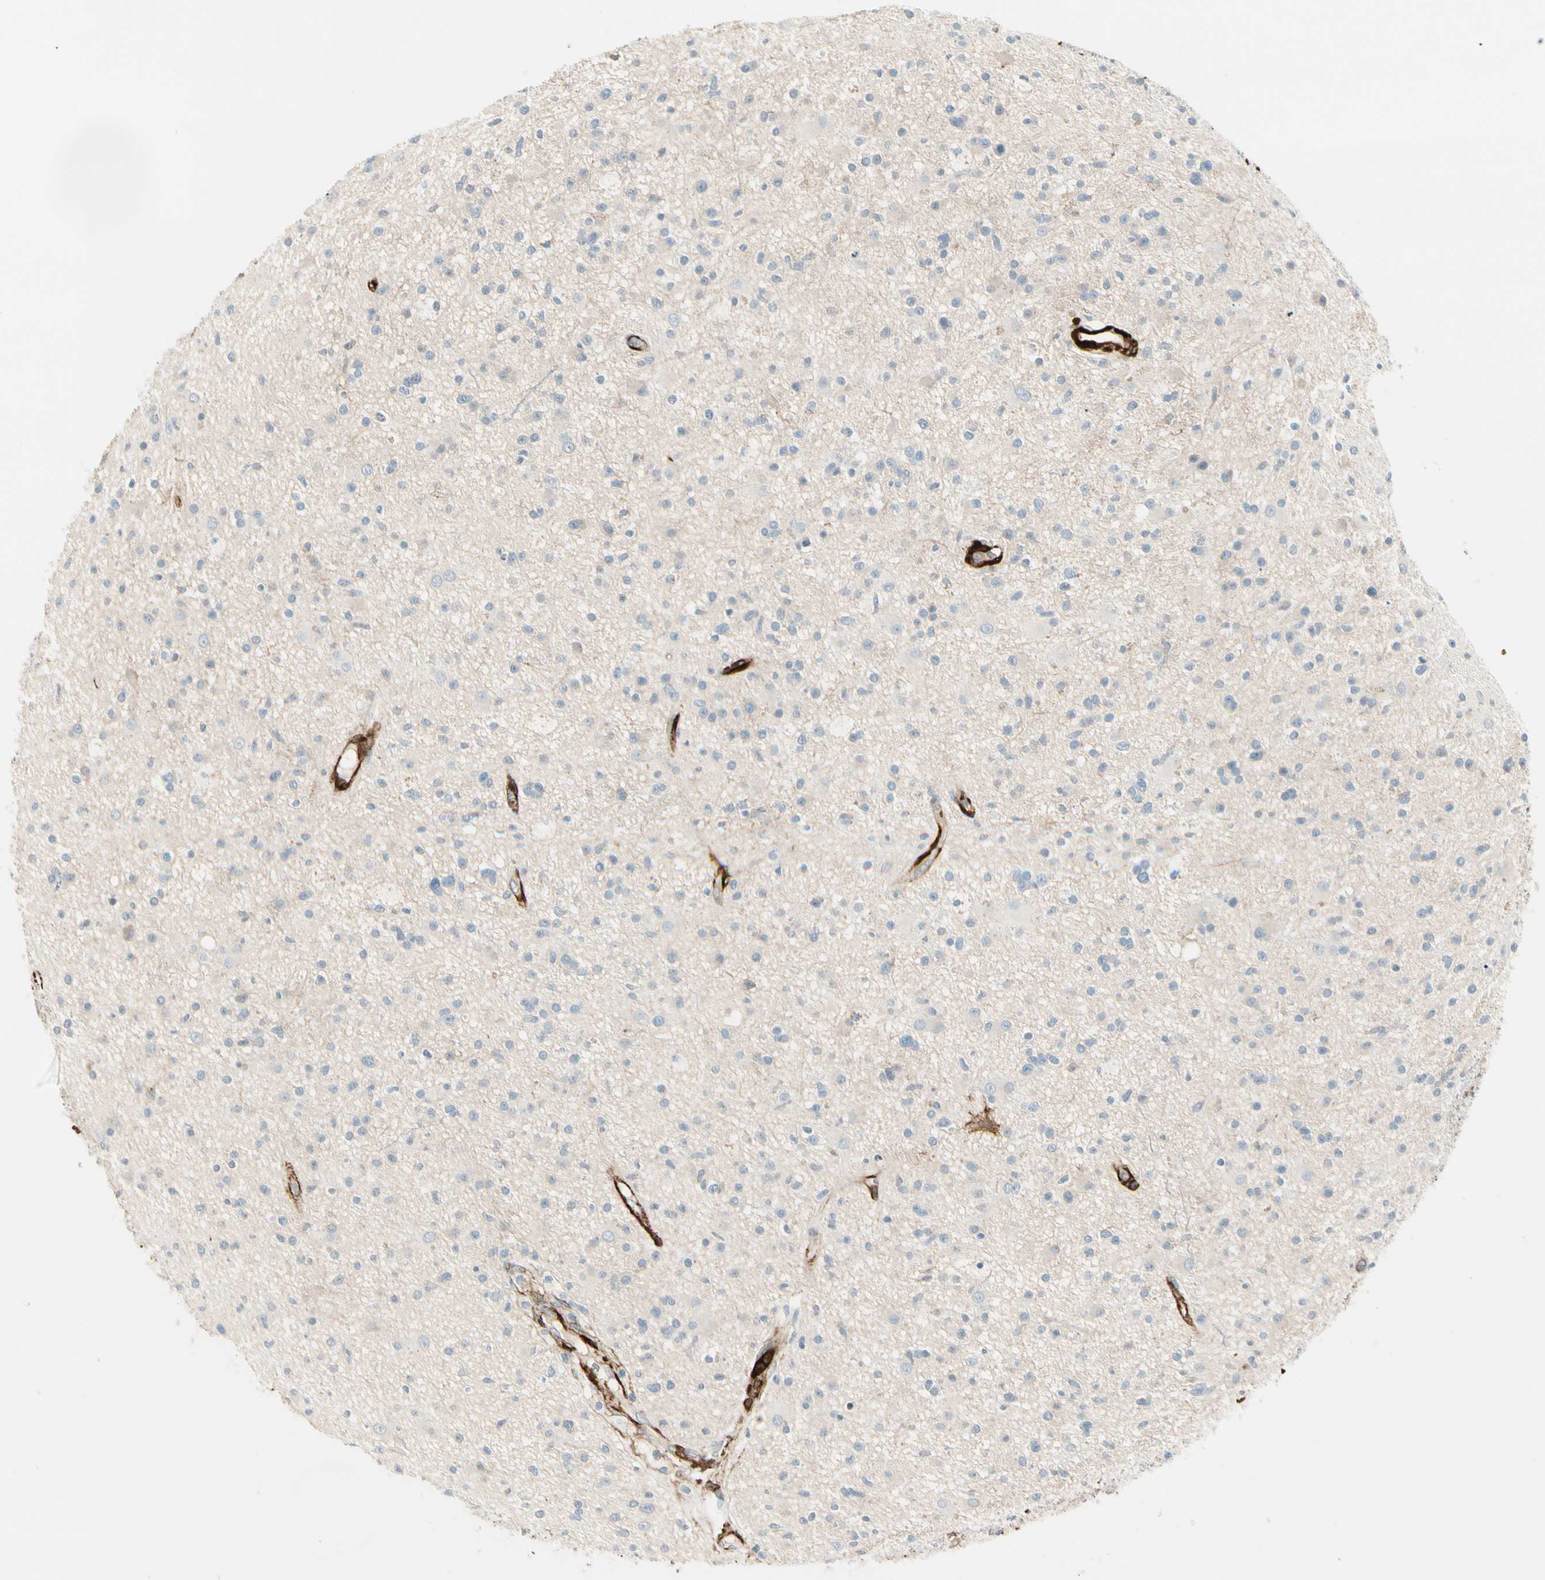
{"staining": {"intensity": "negative", "quantity": "none", "location": "none"}, "tissue": "glioma", "cell_type": "Tumor cells", "image_type": "cancer", "snomed": [{"axis": "morphology", "description": "Glioma, malignant, High grade"}, {"axis": "topography", "description": "Brain"}], "caption": "Immunohistochemistry image of neoplastic tissue: human glioma stained with DAB shows no significant protein positivity in tumor cells.", "gene": "CALD1", "patient": {"sex": "male", "age": 33}}